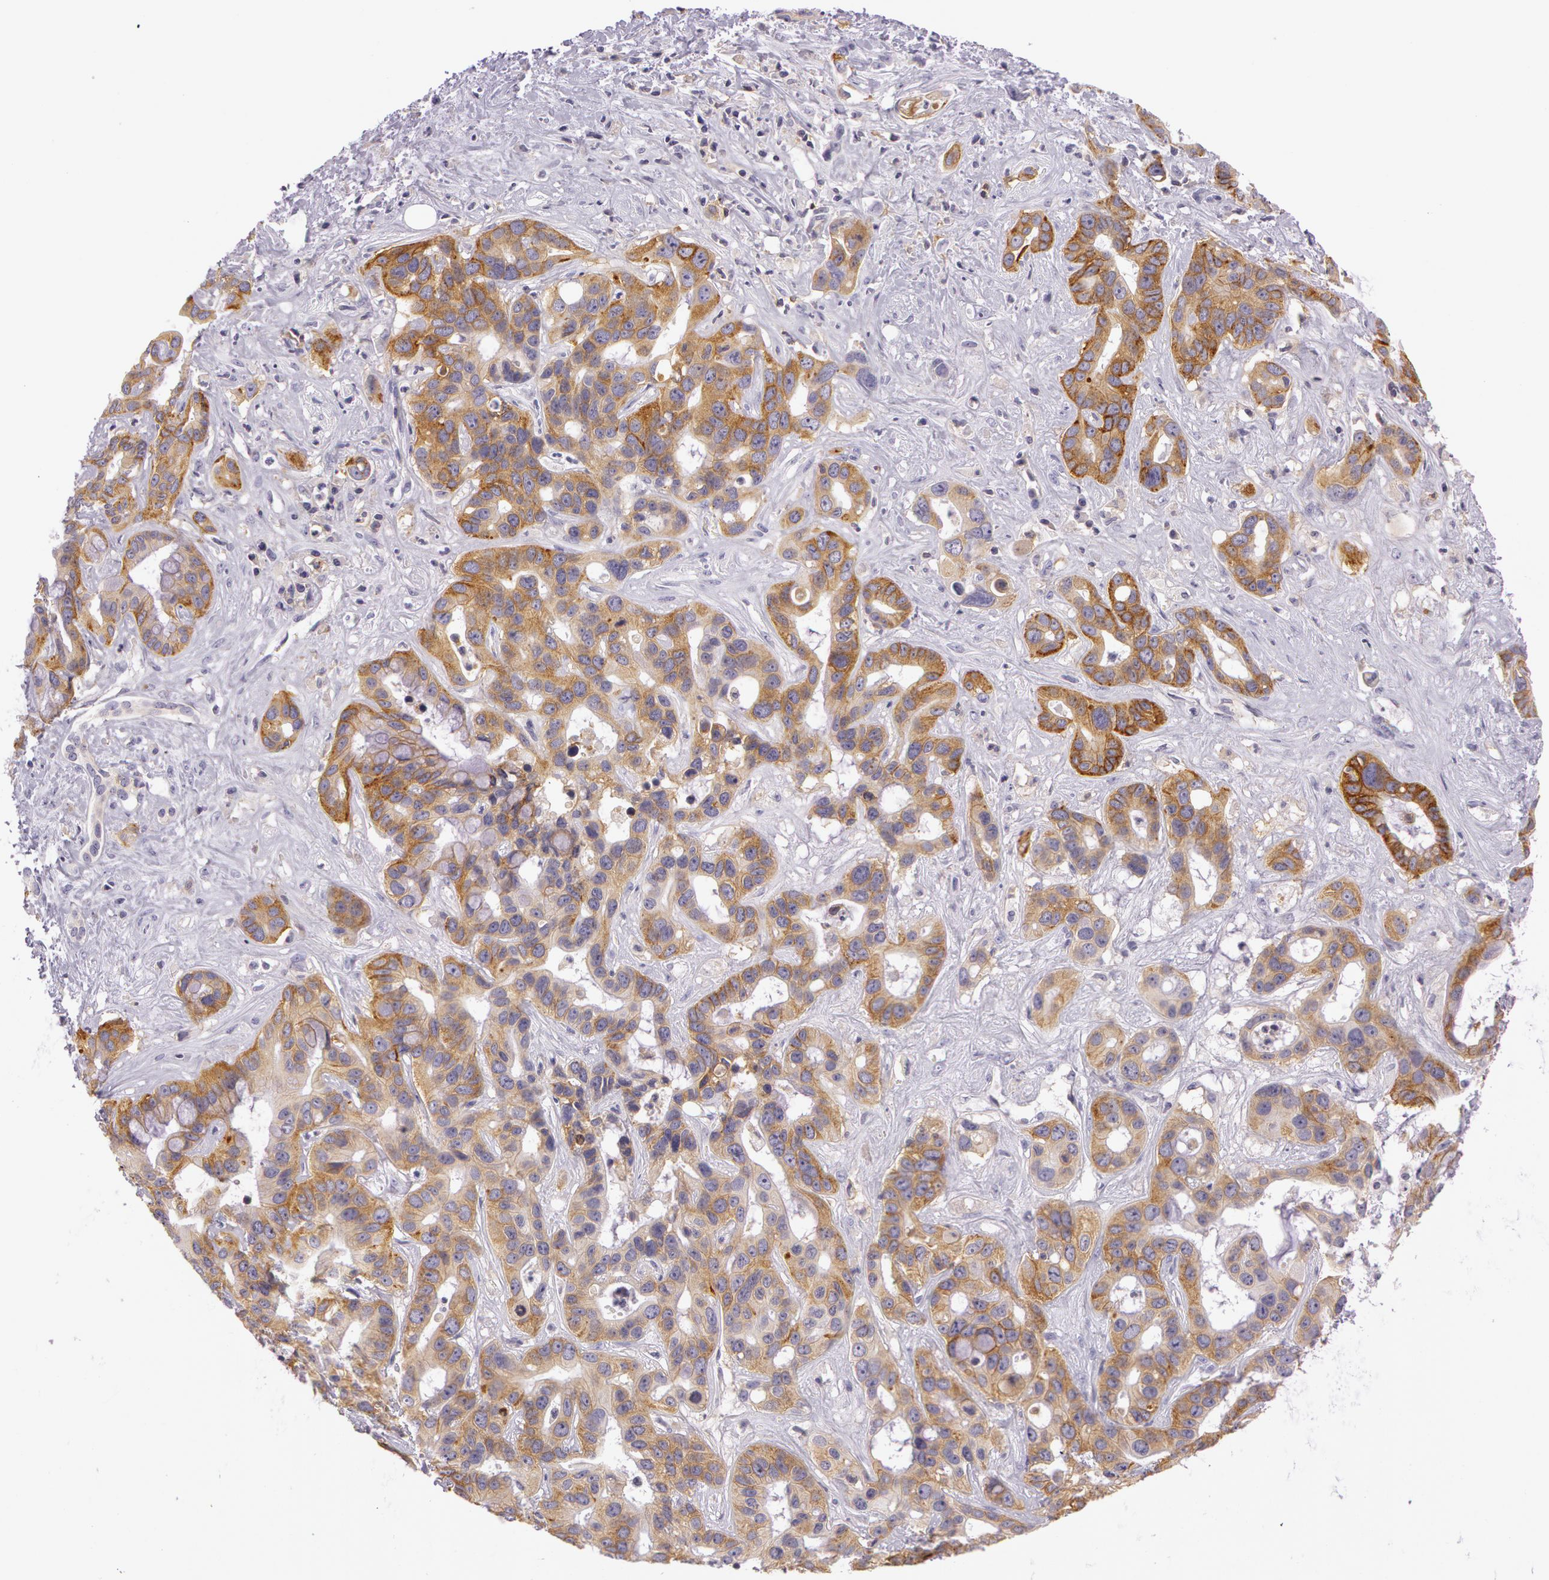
{"staining": {"intensity": "moderate", "quantity": ">75%", "location": "cytoplasmic/membranous"}, "tissue": "liver cancer", "cell_type": "Tumor cells", "image_type": "cancer", "snomed": [{"axis": "morphology", "description": "Cholangiocarcinoma"}, {"axis": "topography", "description": "Liver"}], "caption": "Immunohistochemical staining of human cholangiocarcinoma (liver) displays medium levels of moderate cytoplasmic/membranous staining in about >75% of tumor cells.", "gene": "LY75", "patient": {"sex": "female", "age": 65}}